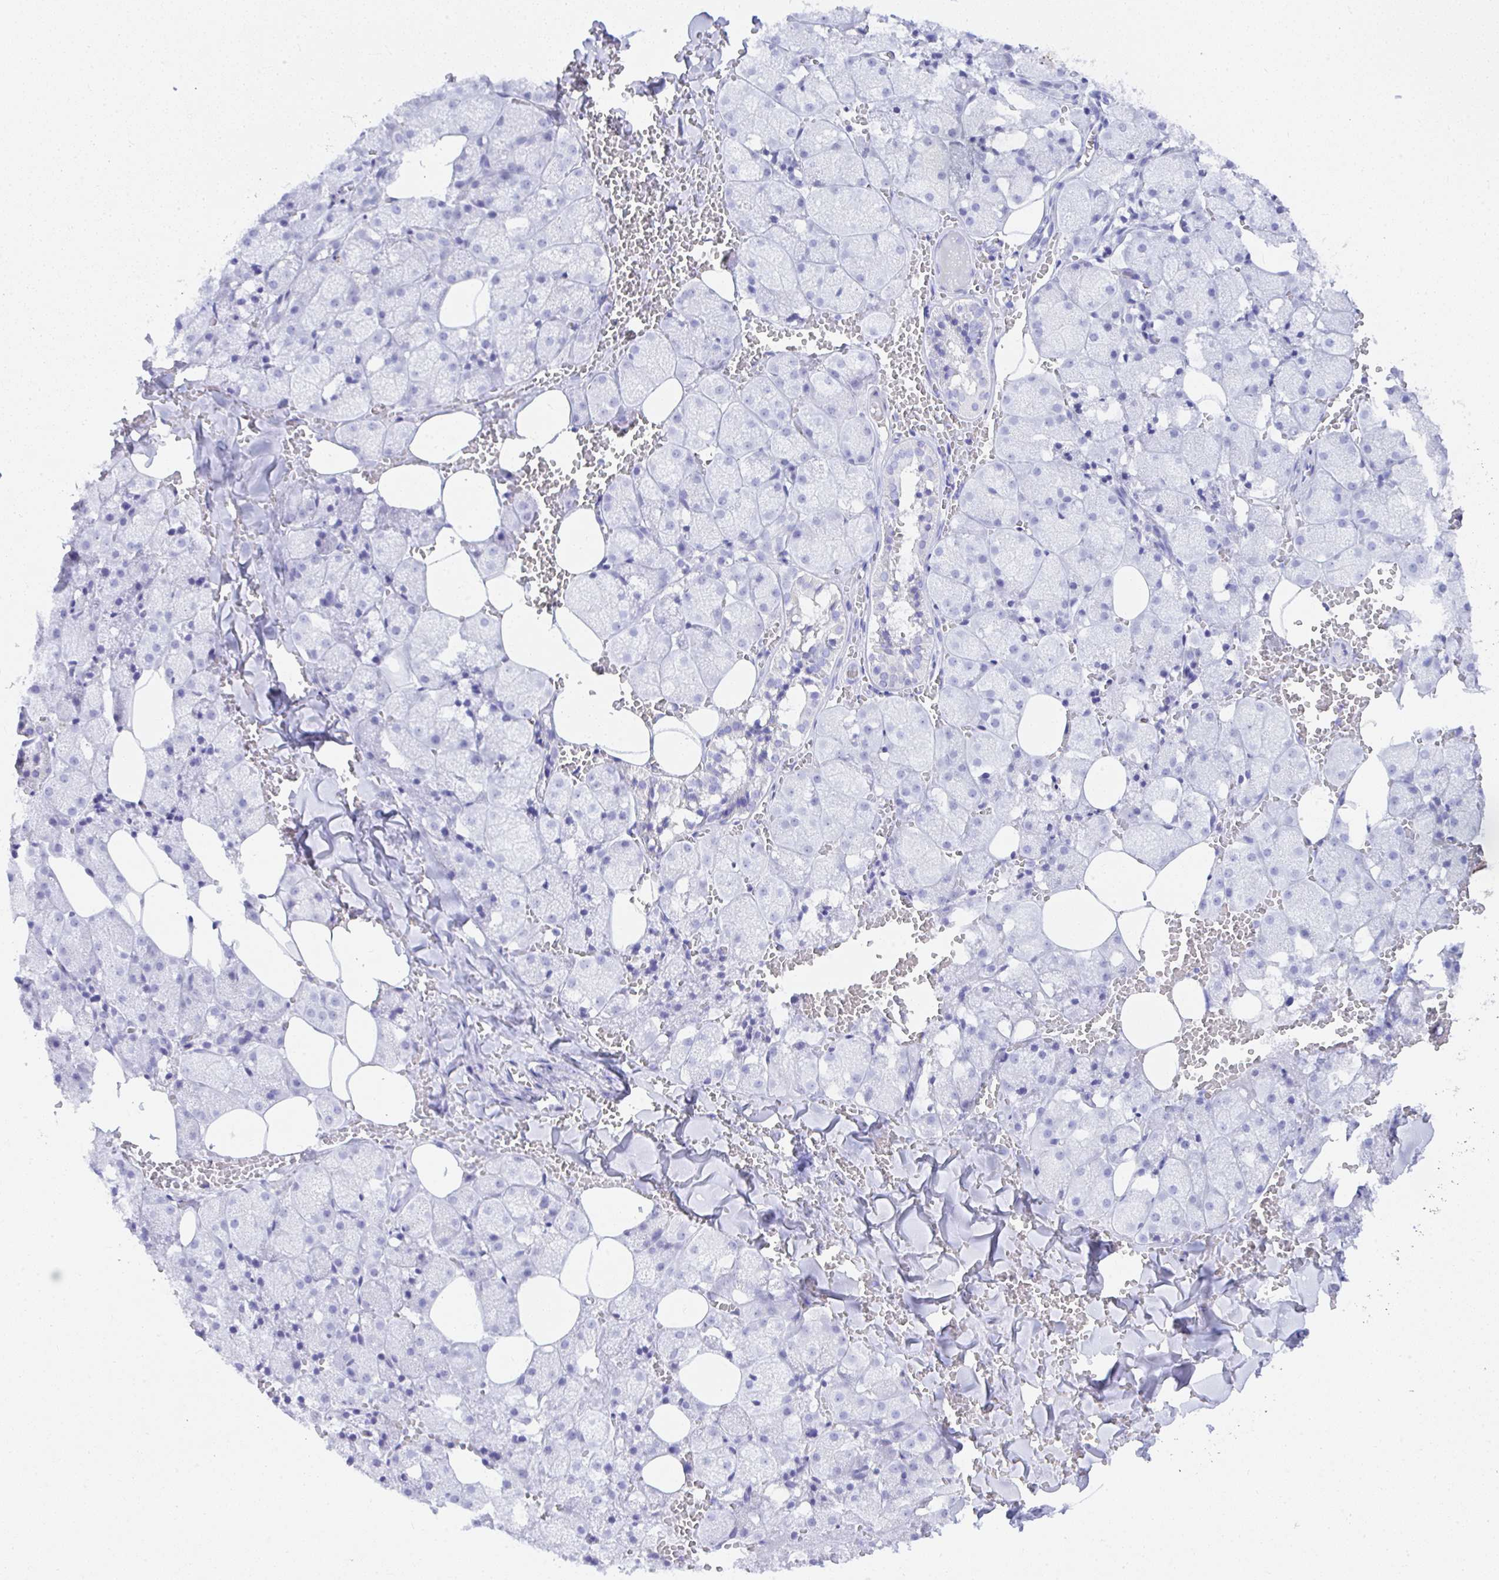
{"staining": {"intensity": "negative", "quantity": "none", "location": "none"}, "tissue": "salivary gland", "cell_type": "Glandular cells", "image_type": "normal", "snomed": [{"axis": "morphology", "description": "Normal tissue, NOS"}, {"axis": "topography", "description": "Salivary gland"}, {"axis": "topography", "description": "Peripheral nerve tissue"}], "caption": "High power microscopy image of an immunohistochemistry photomicrograph of normal salivary gland, revealing no significant staining in glandular cells. (Stains: DAB (3,3'-diaminobenzidine) IHC with hematoxylin counter stain, Microscopy: brightfield microscopy at high magnification).", "gene": "SEL1L2", "patient": {"sex": "male", "age": 38}}